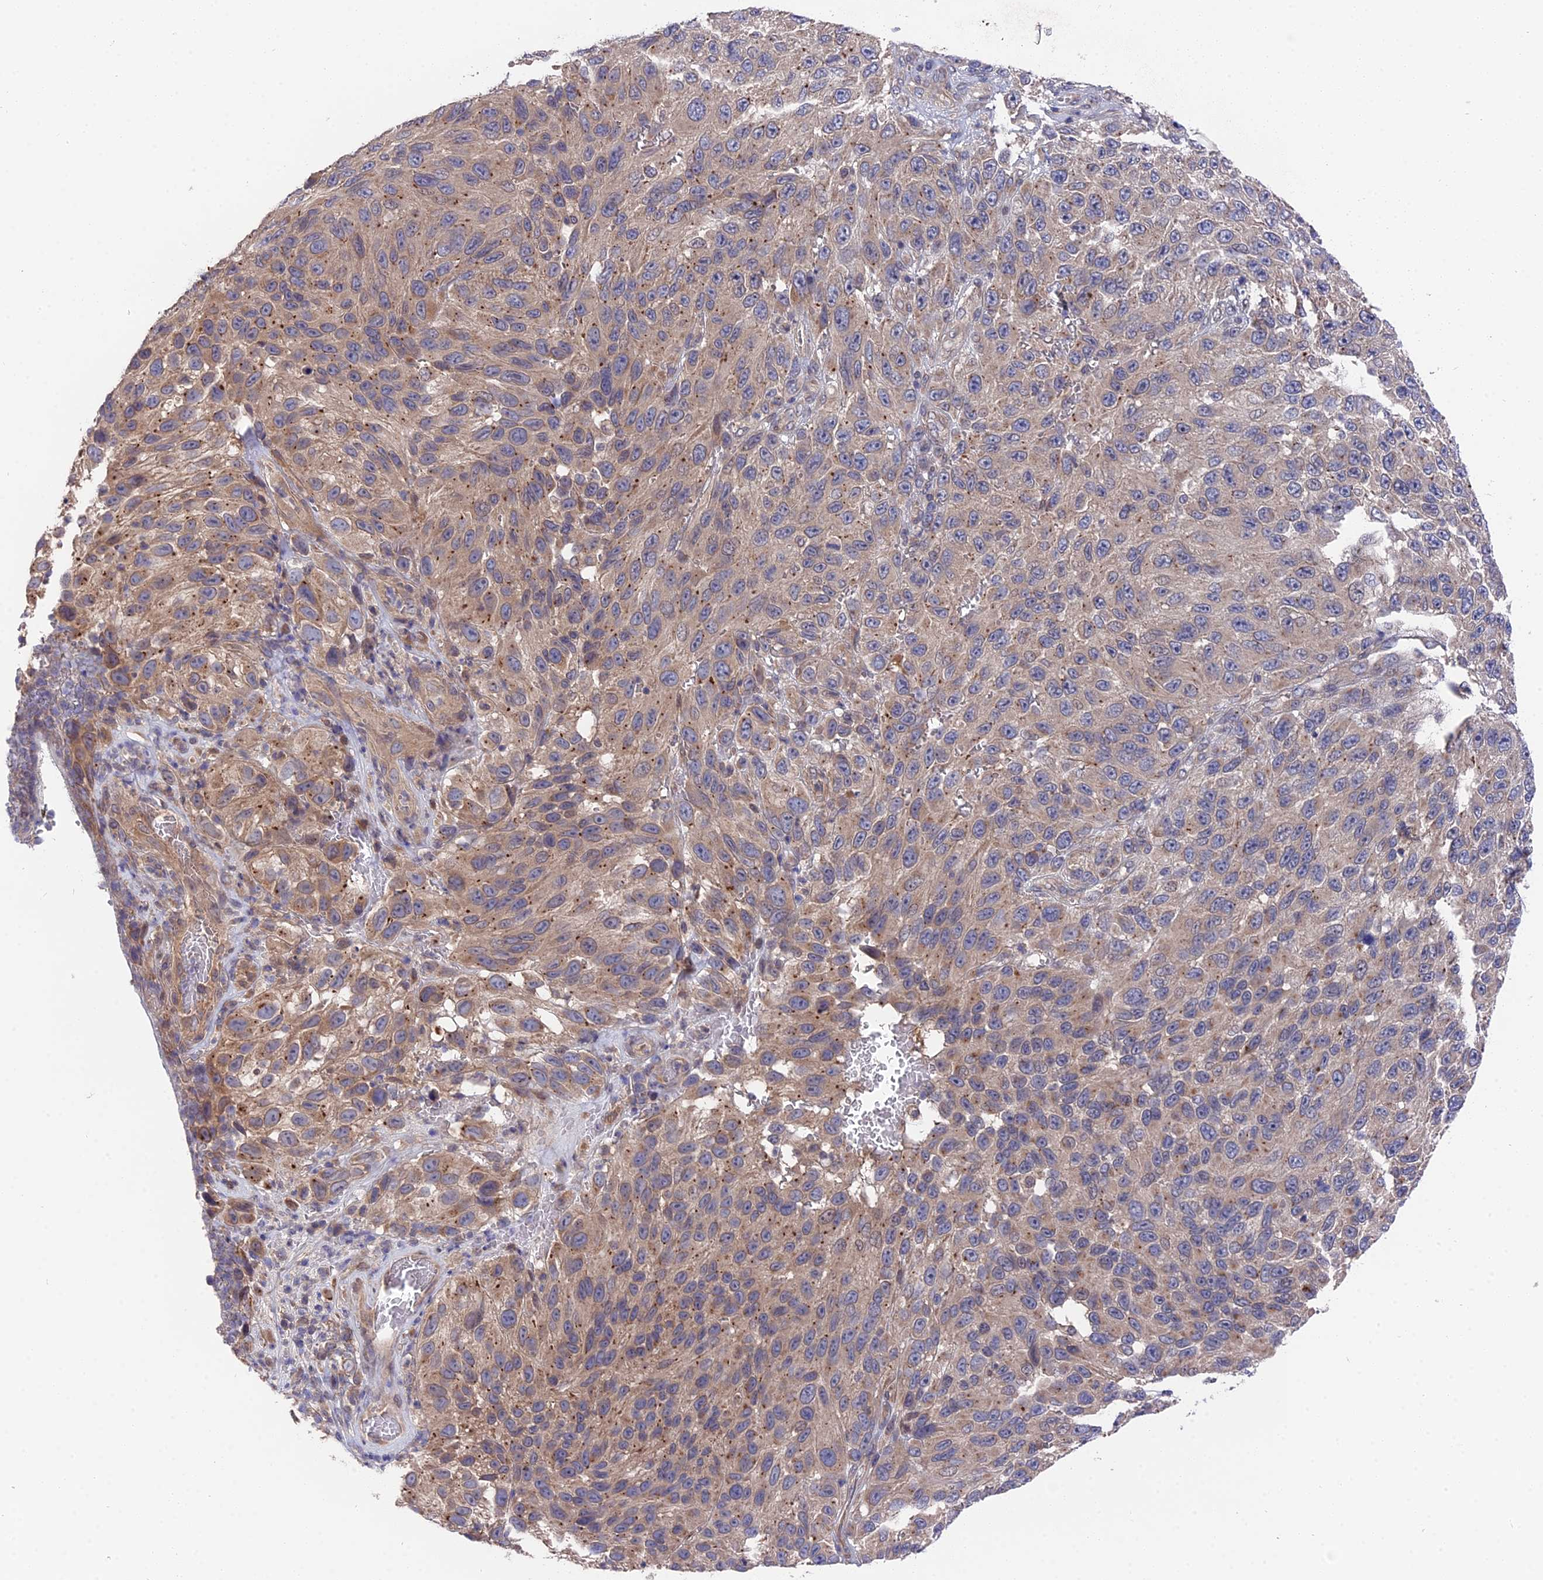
{"staining": {"intensity": "weak", "quantity": ">75%", "location": "cytoplasmic/membranous"}, "tissue": "melanoma", "cell_type": "Tumor cells", "image_type": "cancer", "snomed": [{"axis": "morphology", "description": "Malignant melanoma, NOS"}, {"axis": "topography", "description": "Skin"}], "caption": "Immunohistochemistry (IHC) histopathology image of neoplastic tissue: human melanoma stained using immunohistochemistry (IHC) shows low levels of weak protein expression localized specifically in the cytoplasmic/membranous of tumor cells, appearing as a cytoplasmic/membranous brown color.", "gene": "ZCCHC2", "patient": {"sex": "female", "age": 96}}